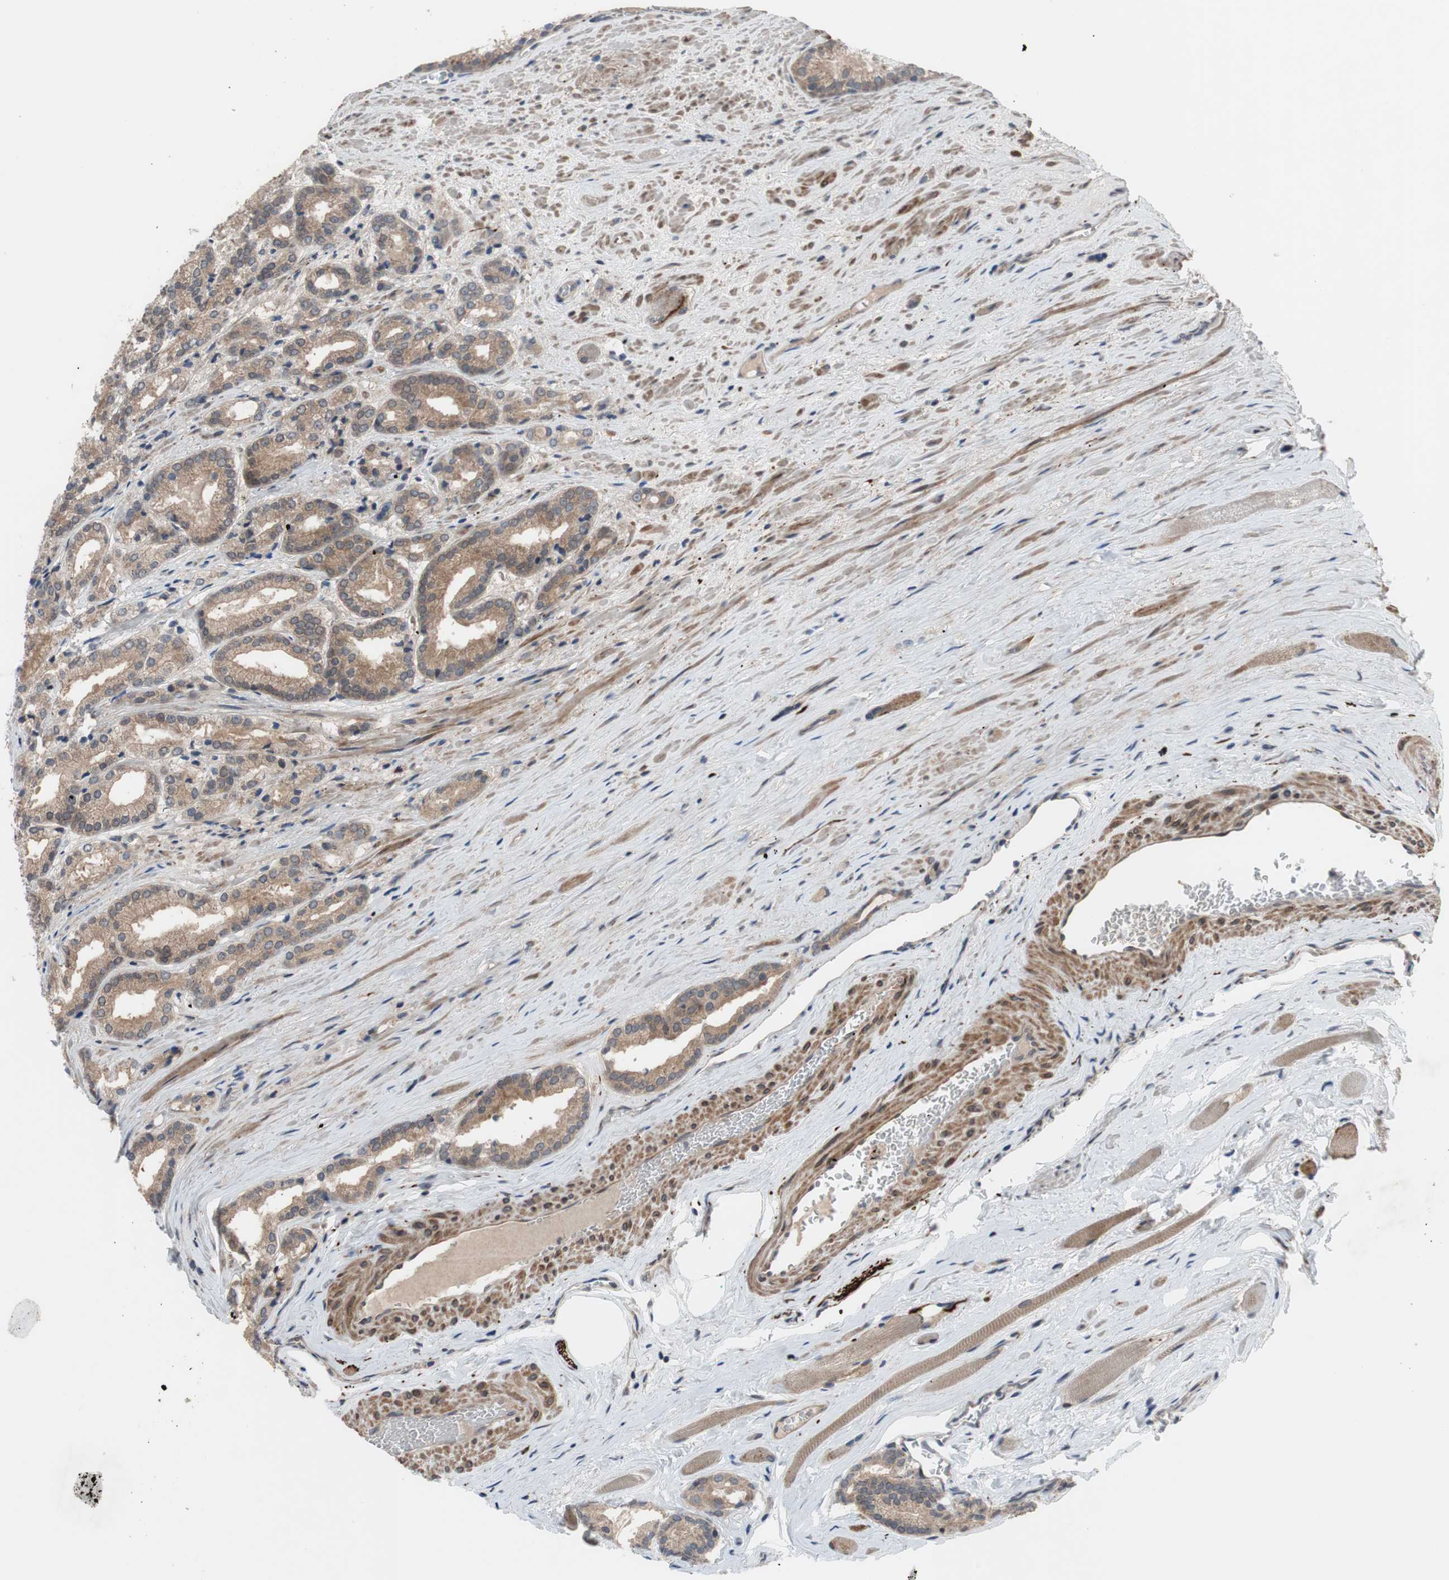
{"staining": {"intensity": "moderate", "quantity": ">75%", "location": "cytoplasmic/membranous"}, "tissue": "prostate cancer", "cell_type": "Tumor cells", "image_type": "cancer", "snomed": [{"axis": "morphology", "description": "Adenocarcinoma, Low grade"}, {"axis": "topography", "description": "Prostate"}], "caption": "Tumor cells exhibit moderate cytoplasmic/membranous positivity in about >75% of cells in low-grade adenocarcinoma (prostate).", "gene": "OAZ1", "patient": {"sex": "male", "age": 59}}